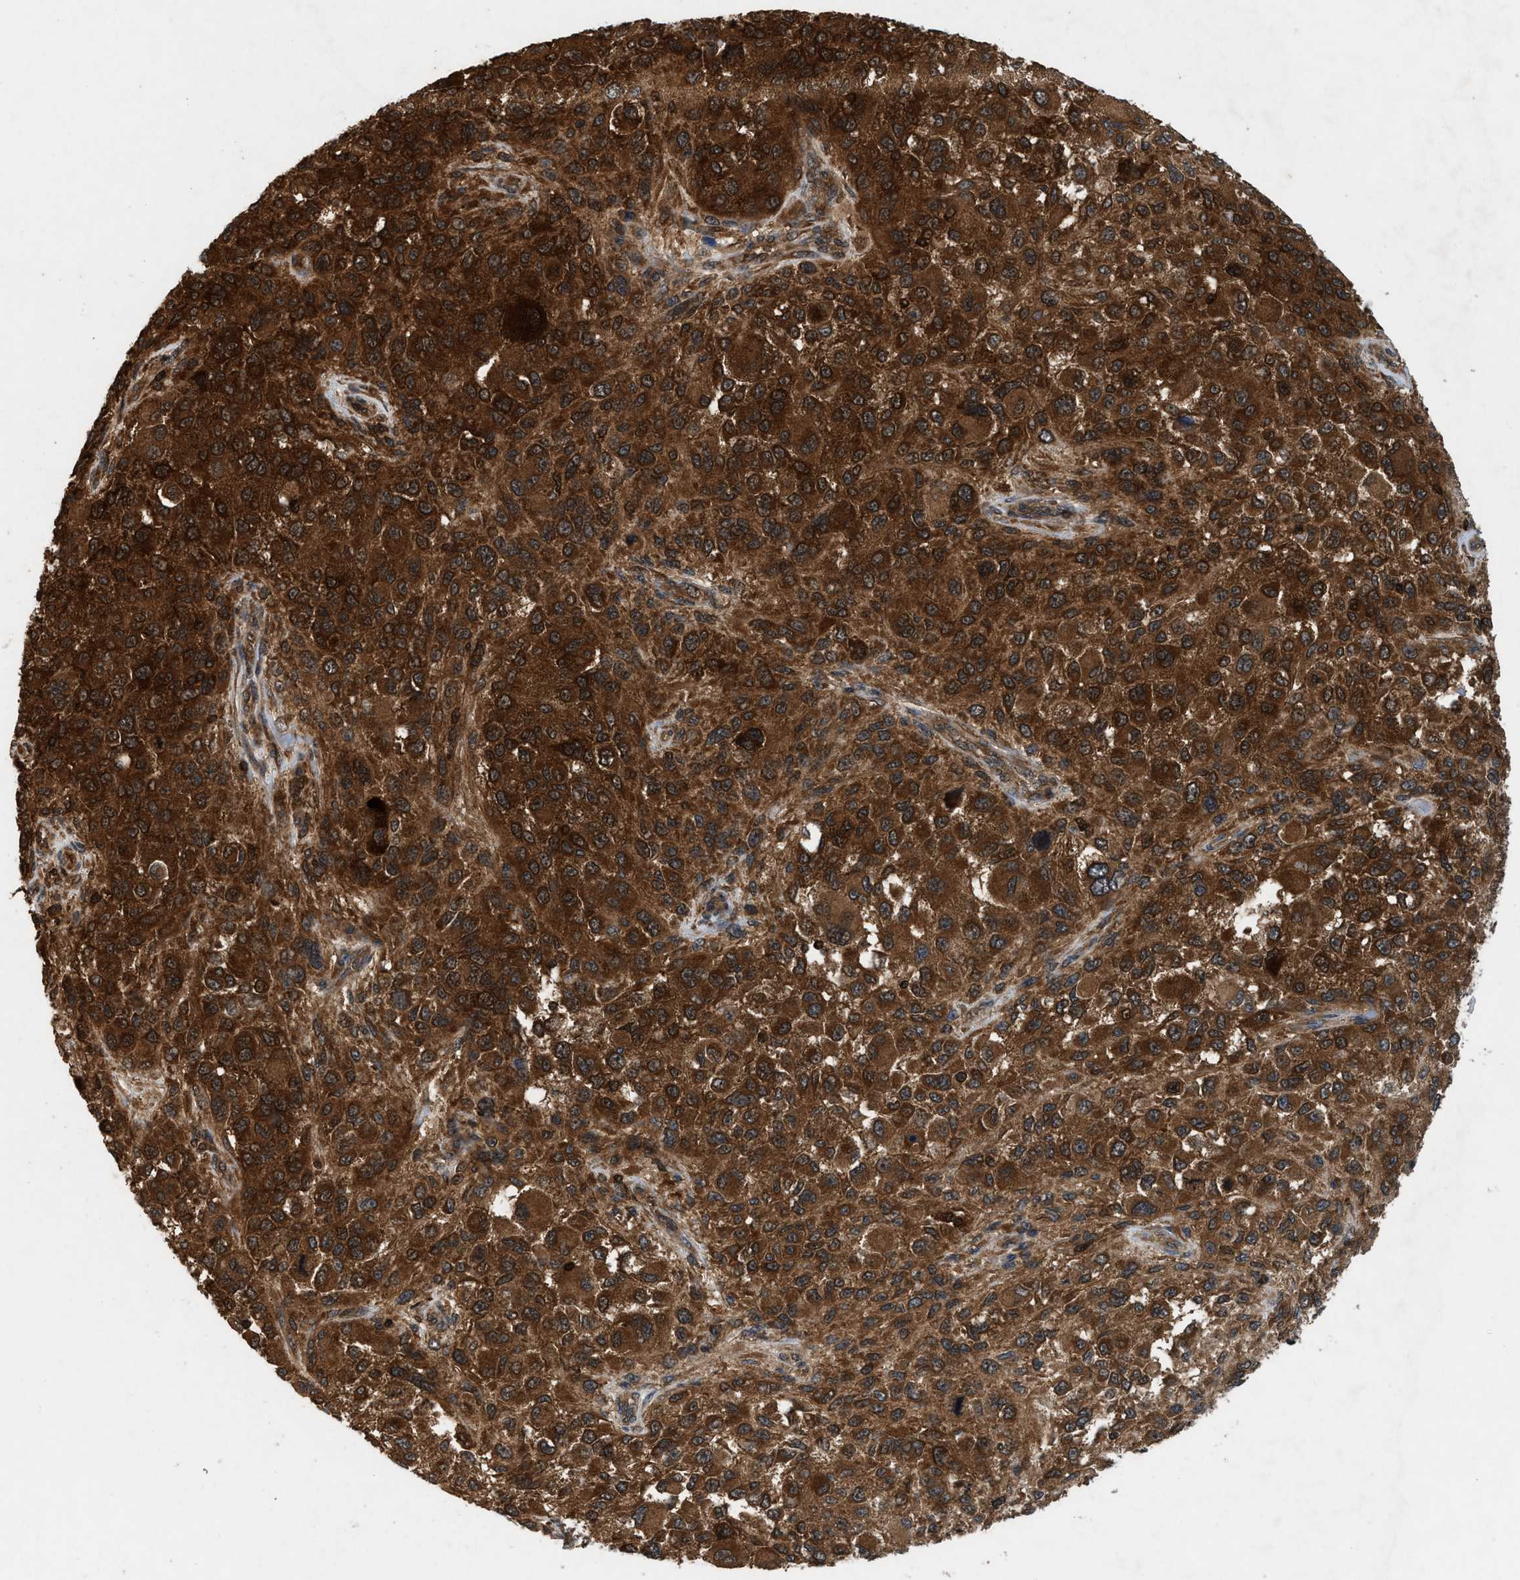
{"staining": {"intensity": "strong", "quantity": ">75%", "location": "cytoplasmic/membranous,nuclear"}, "tissue": "melanoma", "cell_type": "Tumor cells", "image_type": "cancer", "snomed": [{"axis": "morphology", "description": "Necrosis, NOS"}, {"axis": "morphology", "description": "Malignant melanoma, NOS"}, {"axis": "topography", "description": "Skin"}], "caption": "IHC staining of melanoma, which exhibits high levels of strong cytoplasmic/membranous and nuclear positivity in about >75% of tumor cells indicating strong cytoplasmic/membranous and nuclear protein positivity. The staining was performed using DAB (3,3'-diaminobenzidine) (brown) for protein detection and nuclei were counterstained in hematoxylin (blue).", "gene": "OXSR1", "patient": {"sex": "female", "age": 87}}